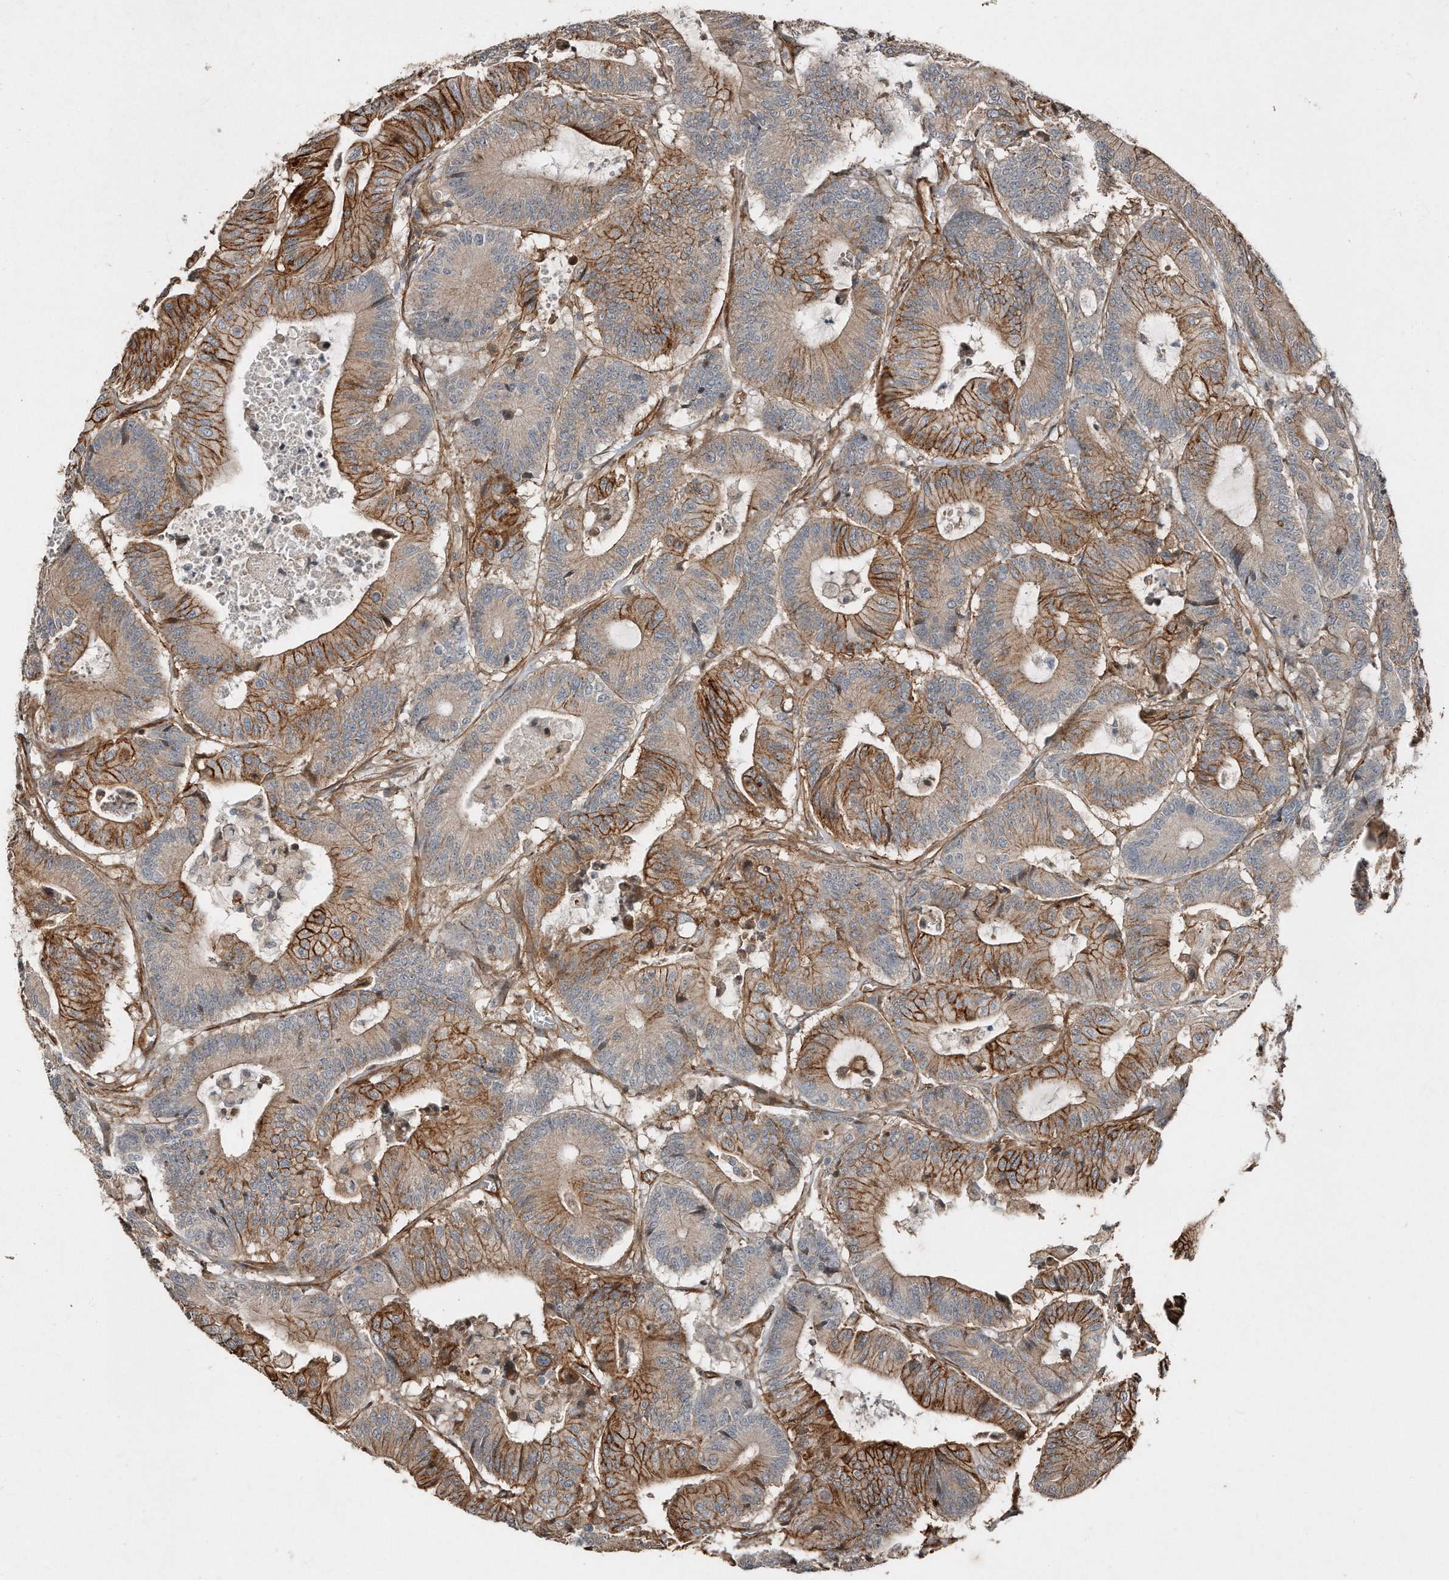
{"staining": {"intensity": "moderate", "quantity": ">75%", "location": "cytoplasmic/membranous"}, "tissue": "colorectal cancer", "cell_type": "Tumor cells", "image_type": "cancer", "snomed": [{"axis": "morphology", "description": "Adenocarcinoma, NOS"}, {"axis": "topography", "description": "Colon"}], "caption": "High-power microscopy captured an IHC photomicrograph of adenocarcinoma (colorectal), revealing moderate cytoplasmic/membranous expression in about >75% of tumor cells.", "gene": "SNAP47", "patient": {"sex": "female", "age": 84}}